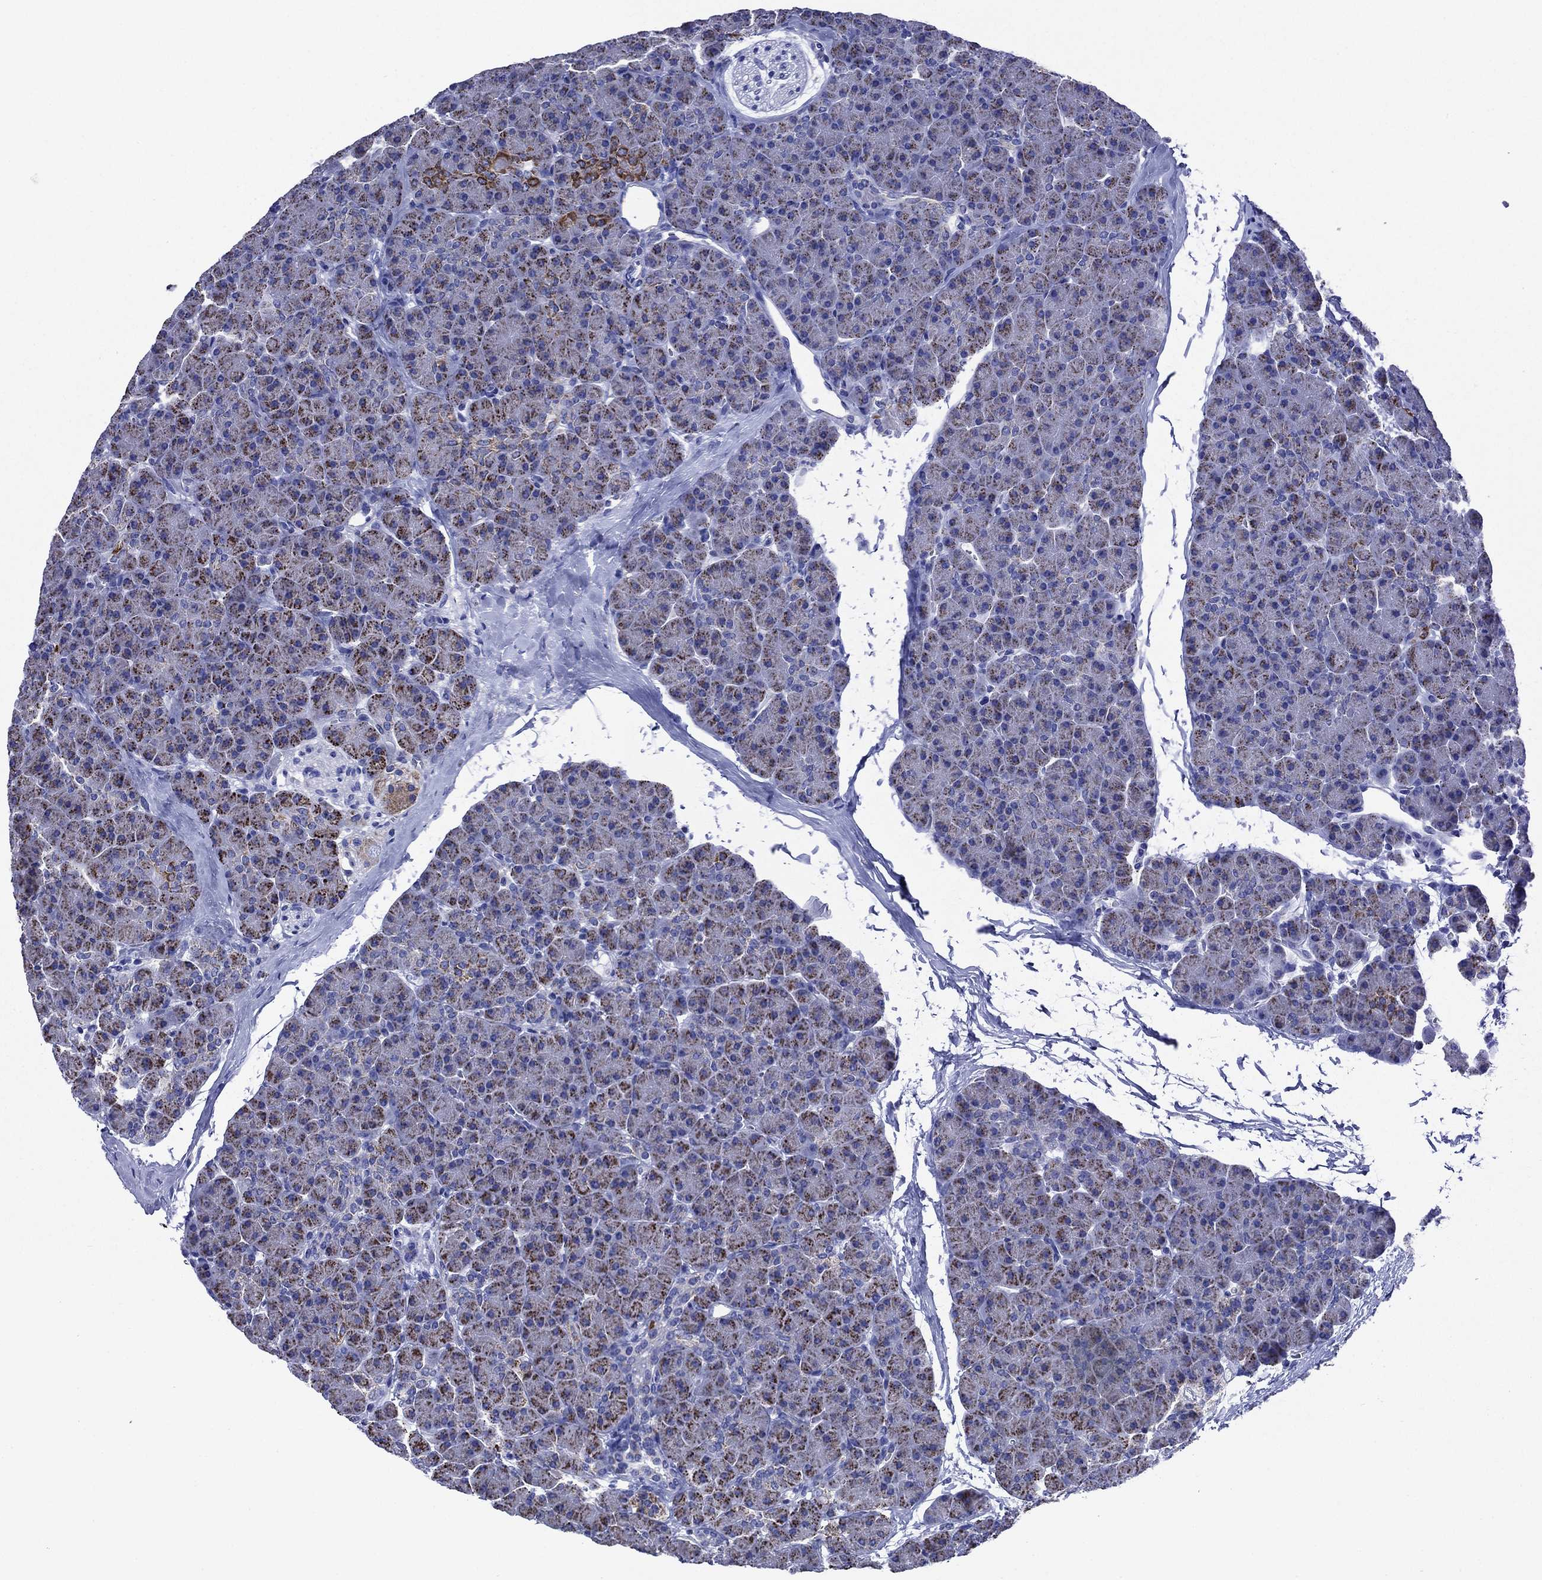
{"staining": {"intensity": "strong", "quantity": "25%-75%", "location": "cytoplasmic/membranous"}, "tissue": "pancreas", "cell_type": "Exocrine glandular cells", "image_type": "normal", "snomed": [{"axis": "morphology", "description": "Normal tissue, NOS"}, {"axis": "topography", "description": "Pancreas"}], "caption": "Pancreas stained with IHC reveals strong cytoplasmic/membranous staining in approximately 25%-75% of exocrine glandular cells. The staining was performed using DAB (3,3'-diaminobenzidine) to visualize the protein expression in brown, while the nuclei were stained in blue with hematoxylin (Magnification: 20x).", "gene": "ACADSB", "patient": {"sex": "female", "age": 44}}